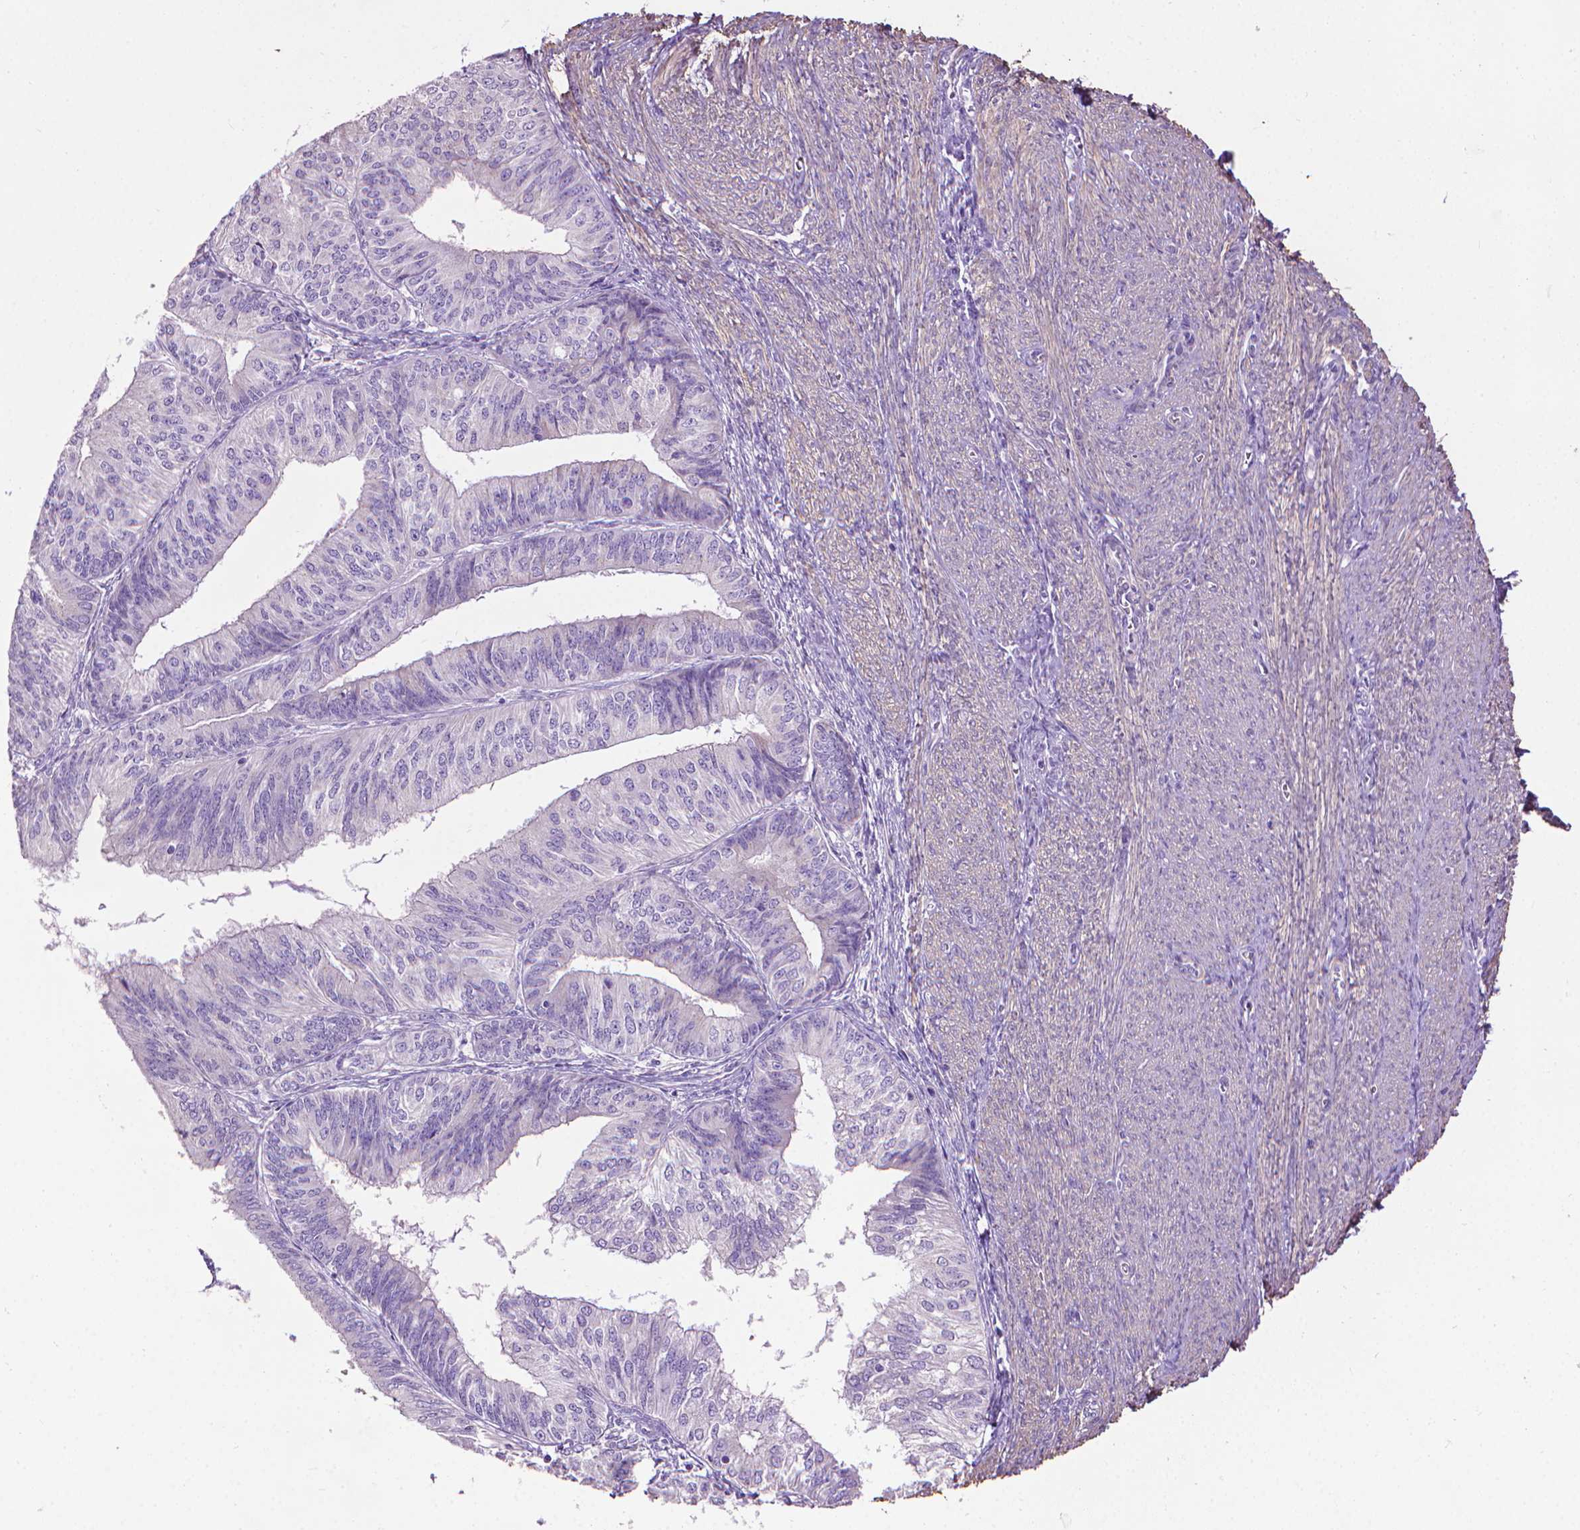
{"staining": {"intensity": "negative", "quantity": "none", "location": "none"}, "tissue": "endometrial cancer", "cell_type": "Tumor cells", "image_type": "cancer", "snomed": [{"axis": "morphology", "description": "Adenocarcinoma, NOS"}, {"axis": "topography", "description": "Endometrium"}], "caption": "The micrograph demonstrates no significant expression in tumor cells of adenocarcinoma (endometrial). (DAB (3,3'-diaminobenzidine) immunohistochemistry visualized using brightfield microscopy, high magnification).", "gene": "AQP10", "patient": {"sex": "female", "age": 58}}